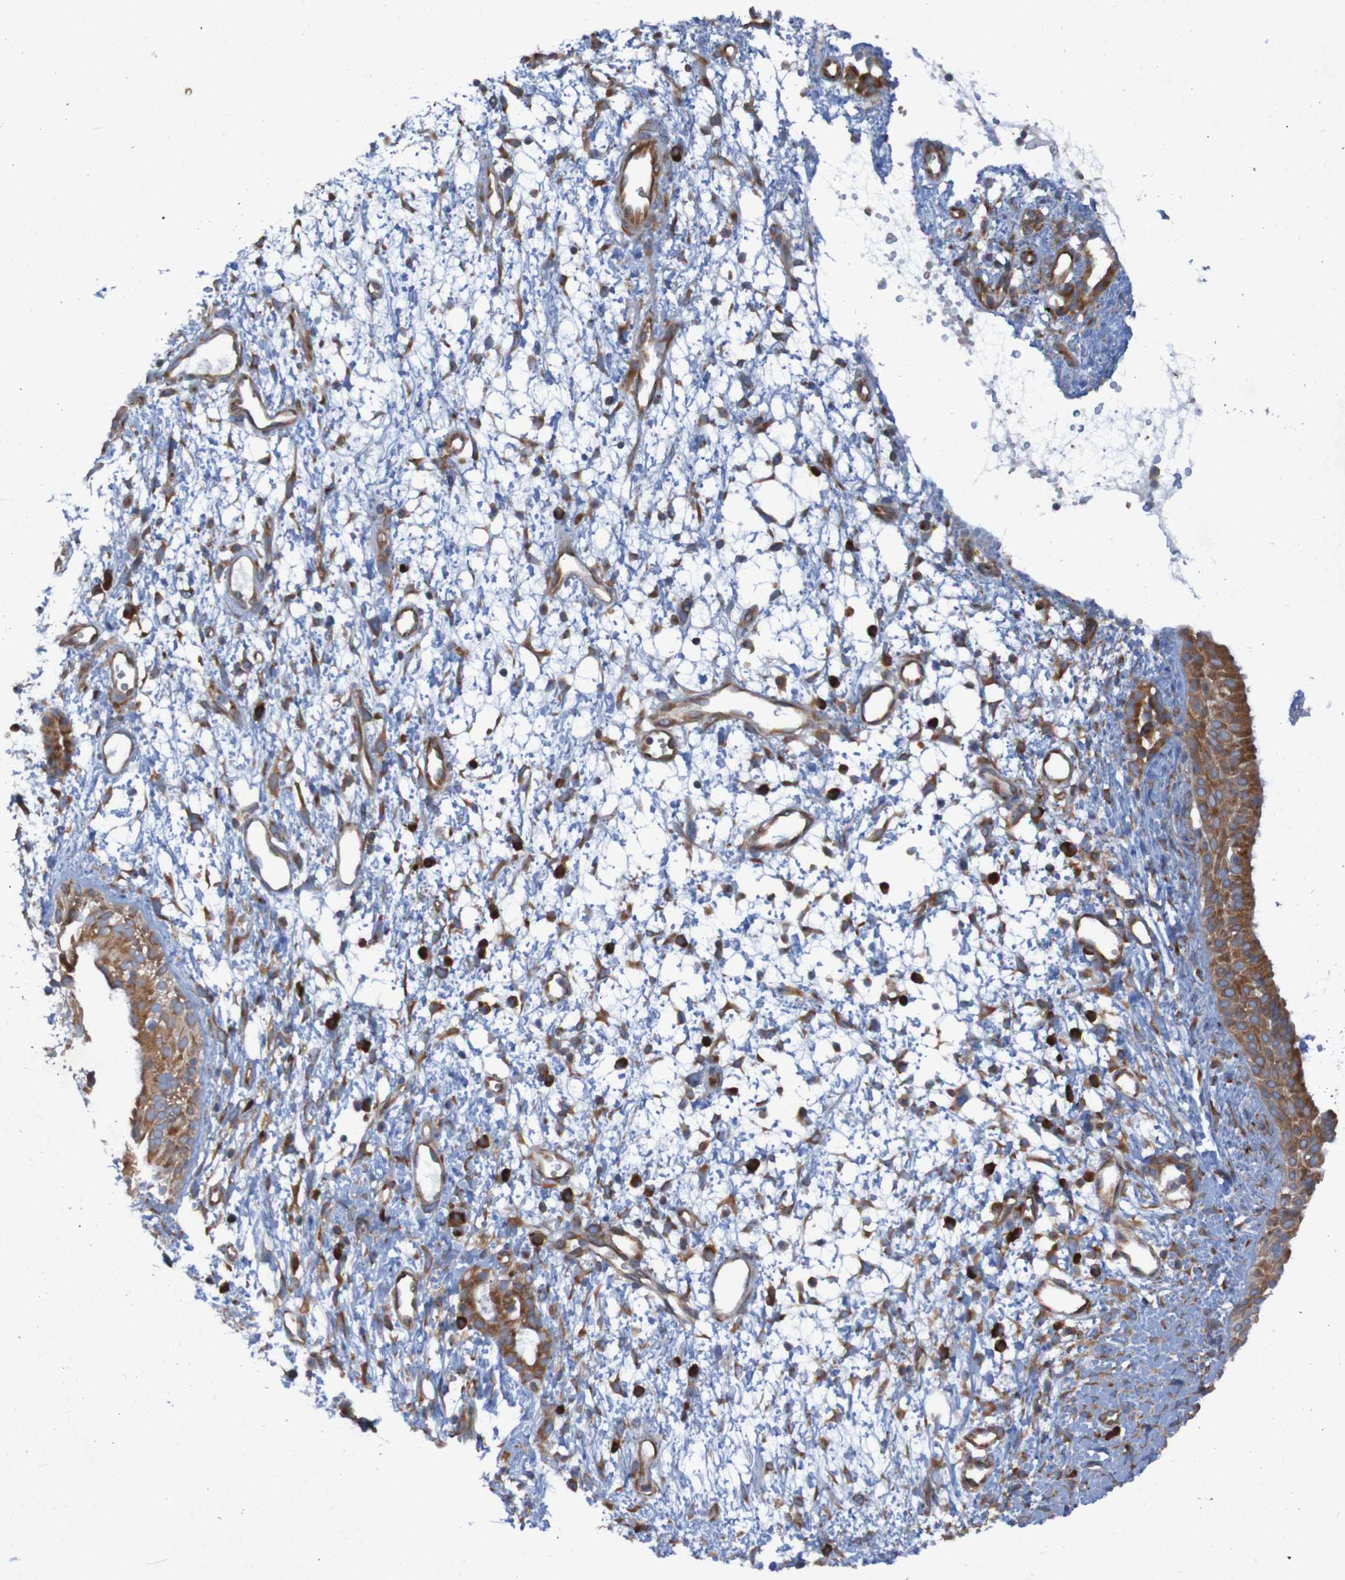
{"staining": {"intensity": "strong", "quantity": ">75%", "location": "cytoplasmic/membranous"}, "tissue": "nasopharynx", "cell_type": "Respiratory epithelial cells", "image_type": "normal", "snomed": [{"axis": "morphology", "description": "Normal tissue, NOS"}, {"axis": "topography", "description": "Nasopharynx"}], "caption": "Benign nasopharynx demonstrates strong cytoplasmic/membranous staining in approximately >75% of respiratory epithelial cells, visualized by immunohistochemistry.", "gene": "RPL10L", "patient": {"sex": "male", "age": 22}}